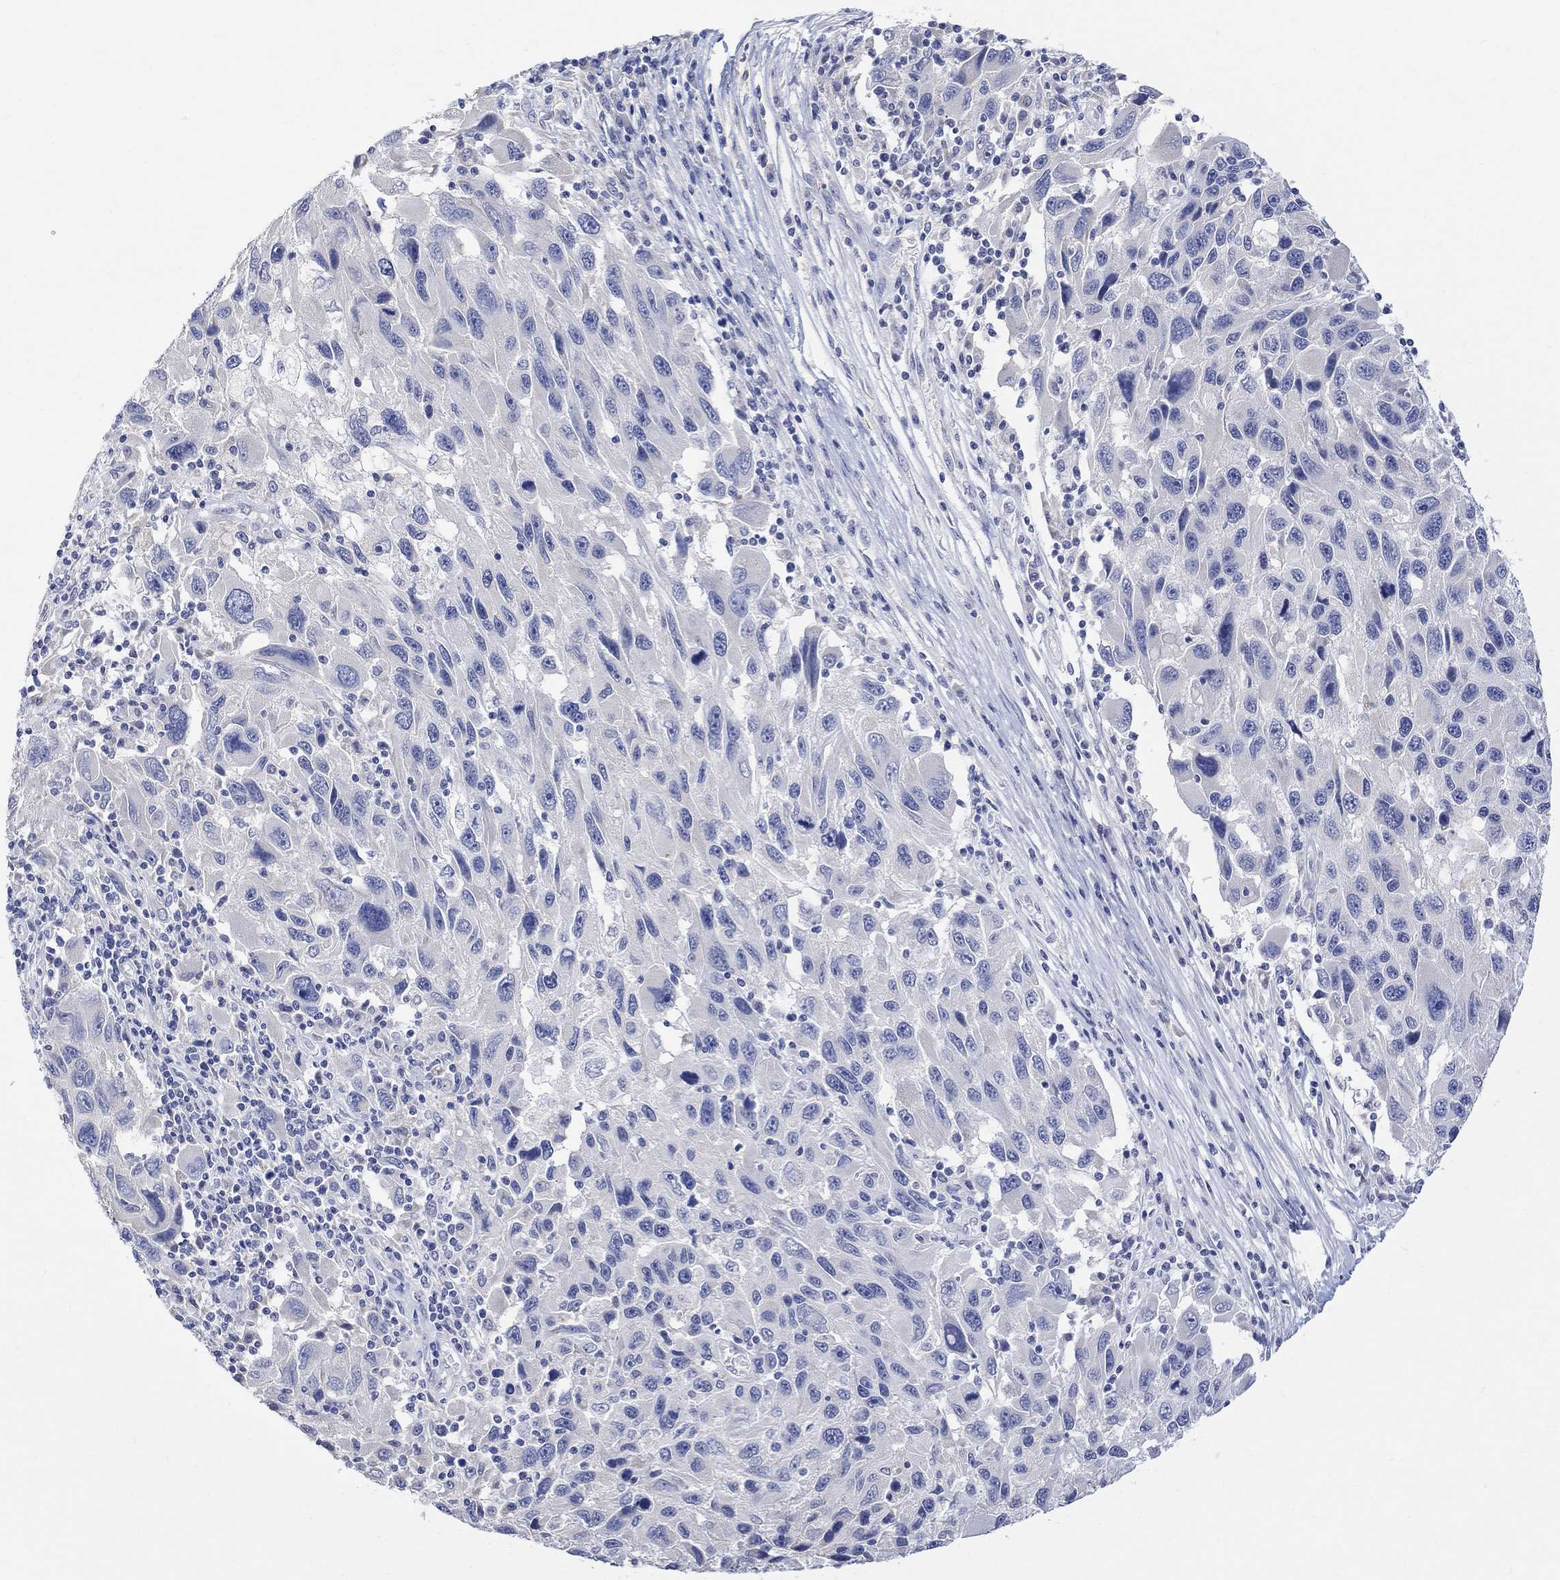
{"staining": {"intensity": "negative", "quantity": "none", "location": "none"}, "tissue": "melanoma", "cell_type": "Tumor cells", "image_type": "cancer", "snomed": [{"axis": "morphology", "description": "Malignant melanoma, NOS"}, {"axis": "topography", "description": "Skin"}], "caption": "A high-resolution histopathology image shows immunohistochemistry (IHC) staining of malignant melanoma, which exhibits no significant expression in tumor cells.", "gene": "FBP2", "patient": {"sex": "male", "age": 53}}